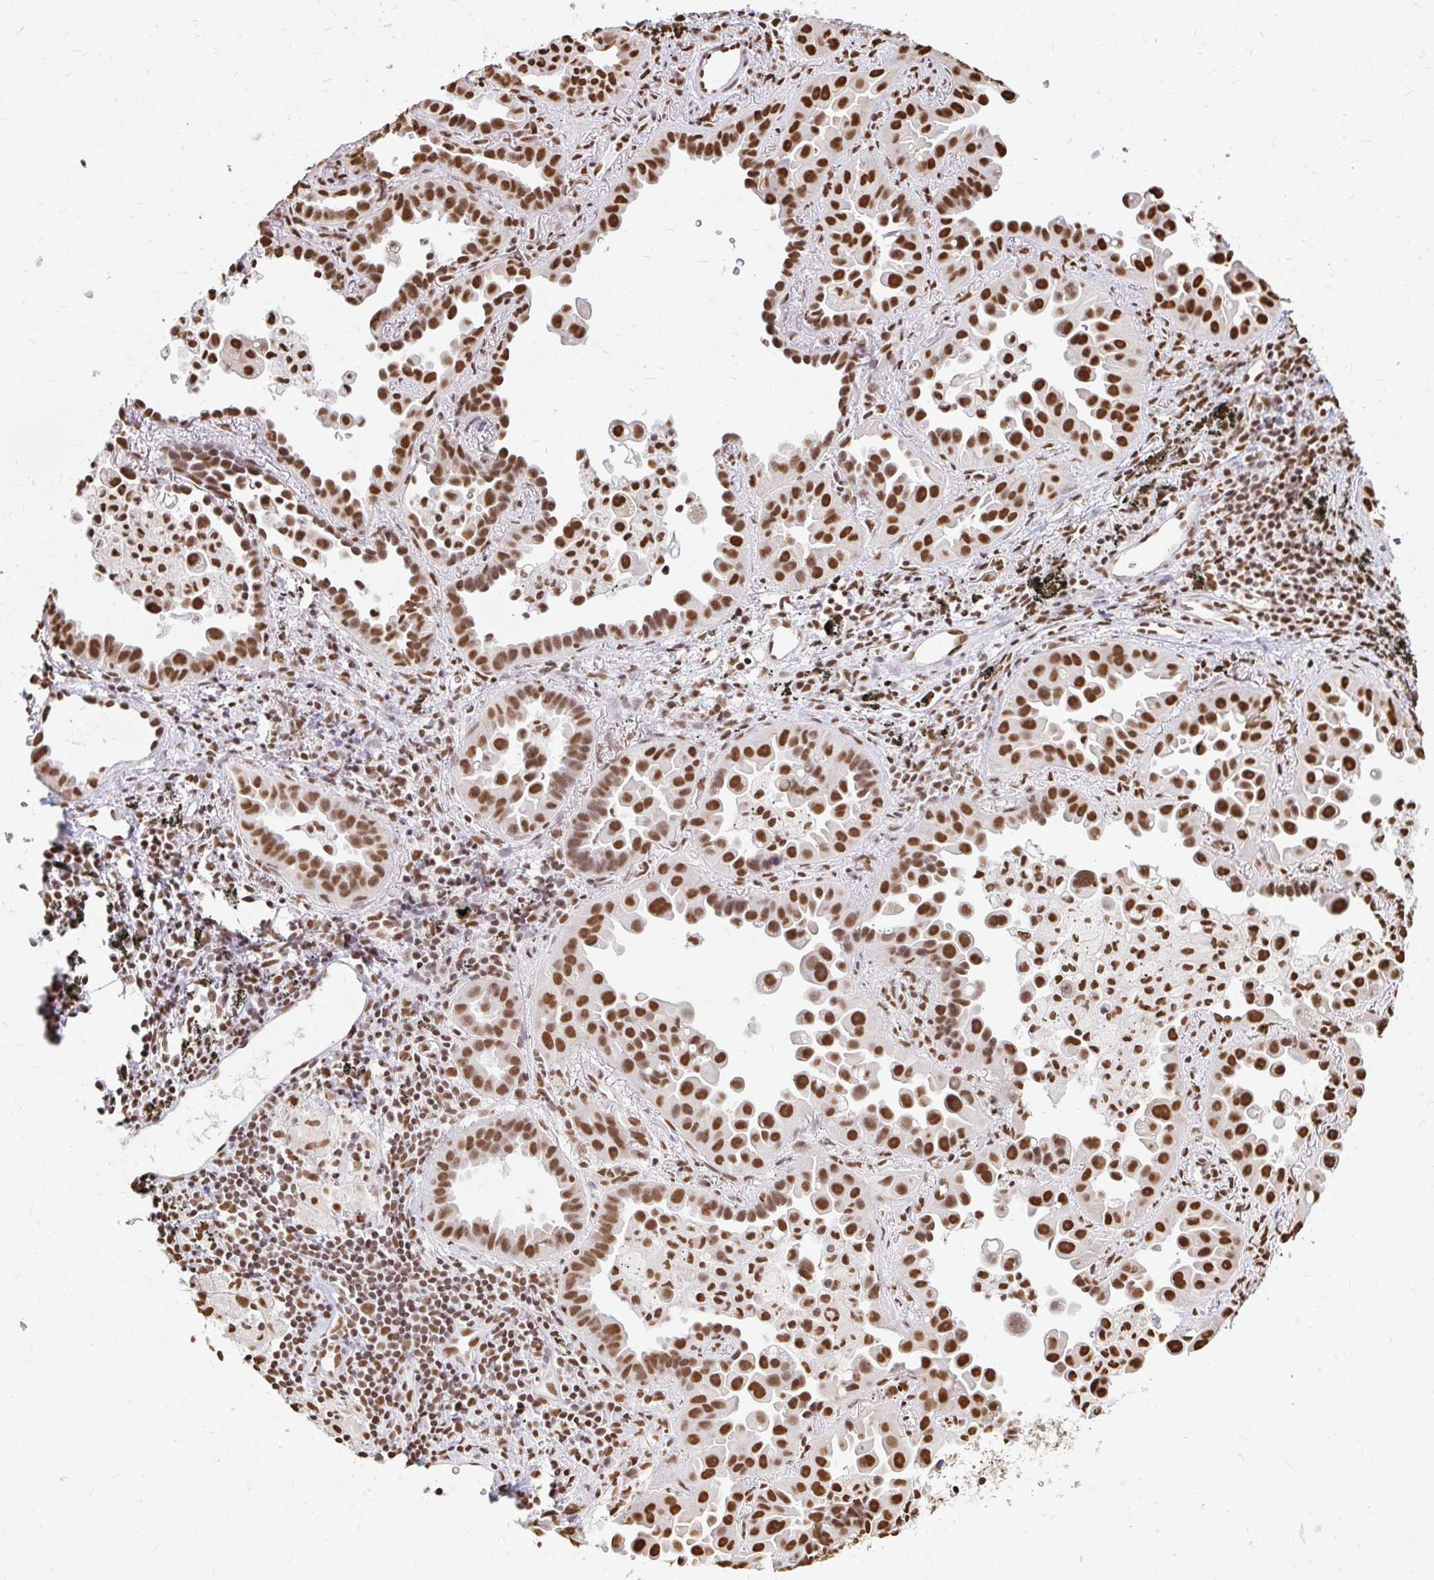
{"staining": {"intensity": "strong", "quantity": ">75%", "location": "nuclear"}, "tissue": "lung cancer", "cell_type": "Tumor cells", "image_type": "cancer", "snomed": [{"axis": "morphology", "description": "Adenocarcinoma, NOS"}, {"axis": "topography", "description": "Lung"}], "caption": "IHC of human adenocarcinoma (lung) displays high levels of strong nuclear positivity in approximately >75% of tumor cells.", "gene": "HNRNPU", "patient": {"sex": "male", "age": 68}}